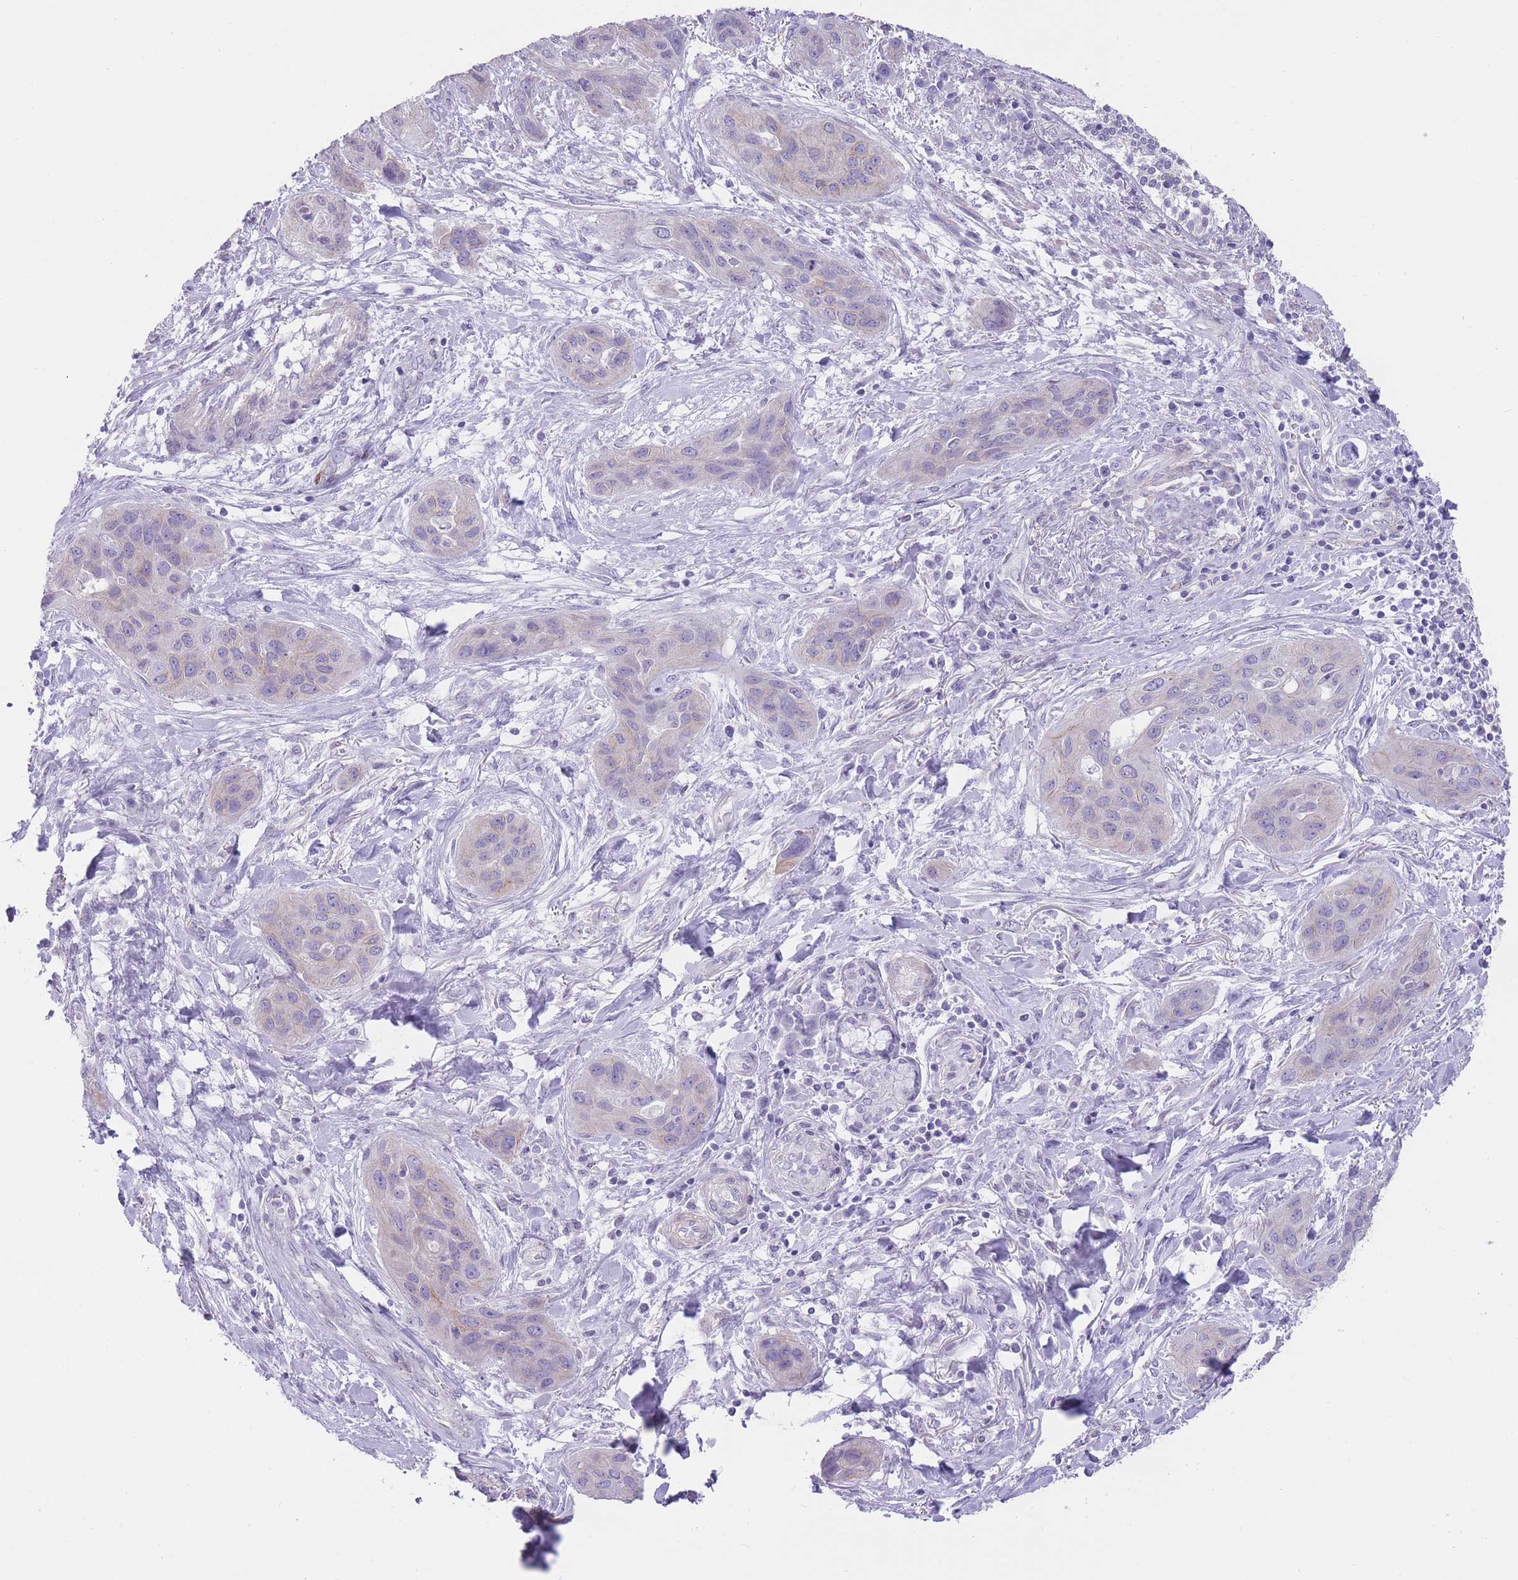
{"staining": {"intensity": "negative", "quantity": "none", "location": "none"}, "tissue": "lung cancer", "cell_type": "Tumor cells", "image_type": "cancer", "snomed": [{"axis": "morphology", "description": "Squamous cell carcinoma, NOS"}, {"axis": "topography", "description": "Lung"}], "caption": "High power microscopy image of an IHC photomicrograph of lung cancer (squamous cell carcinoma), revealing no significant expression in tumor cells.", "gene": "OR11H12", "patient": {"sex": "female", "age": 70}}